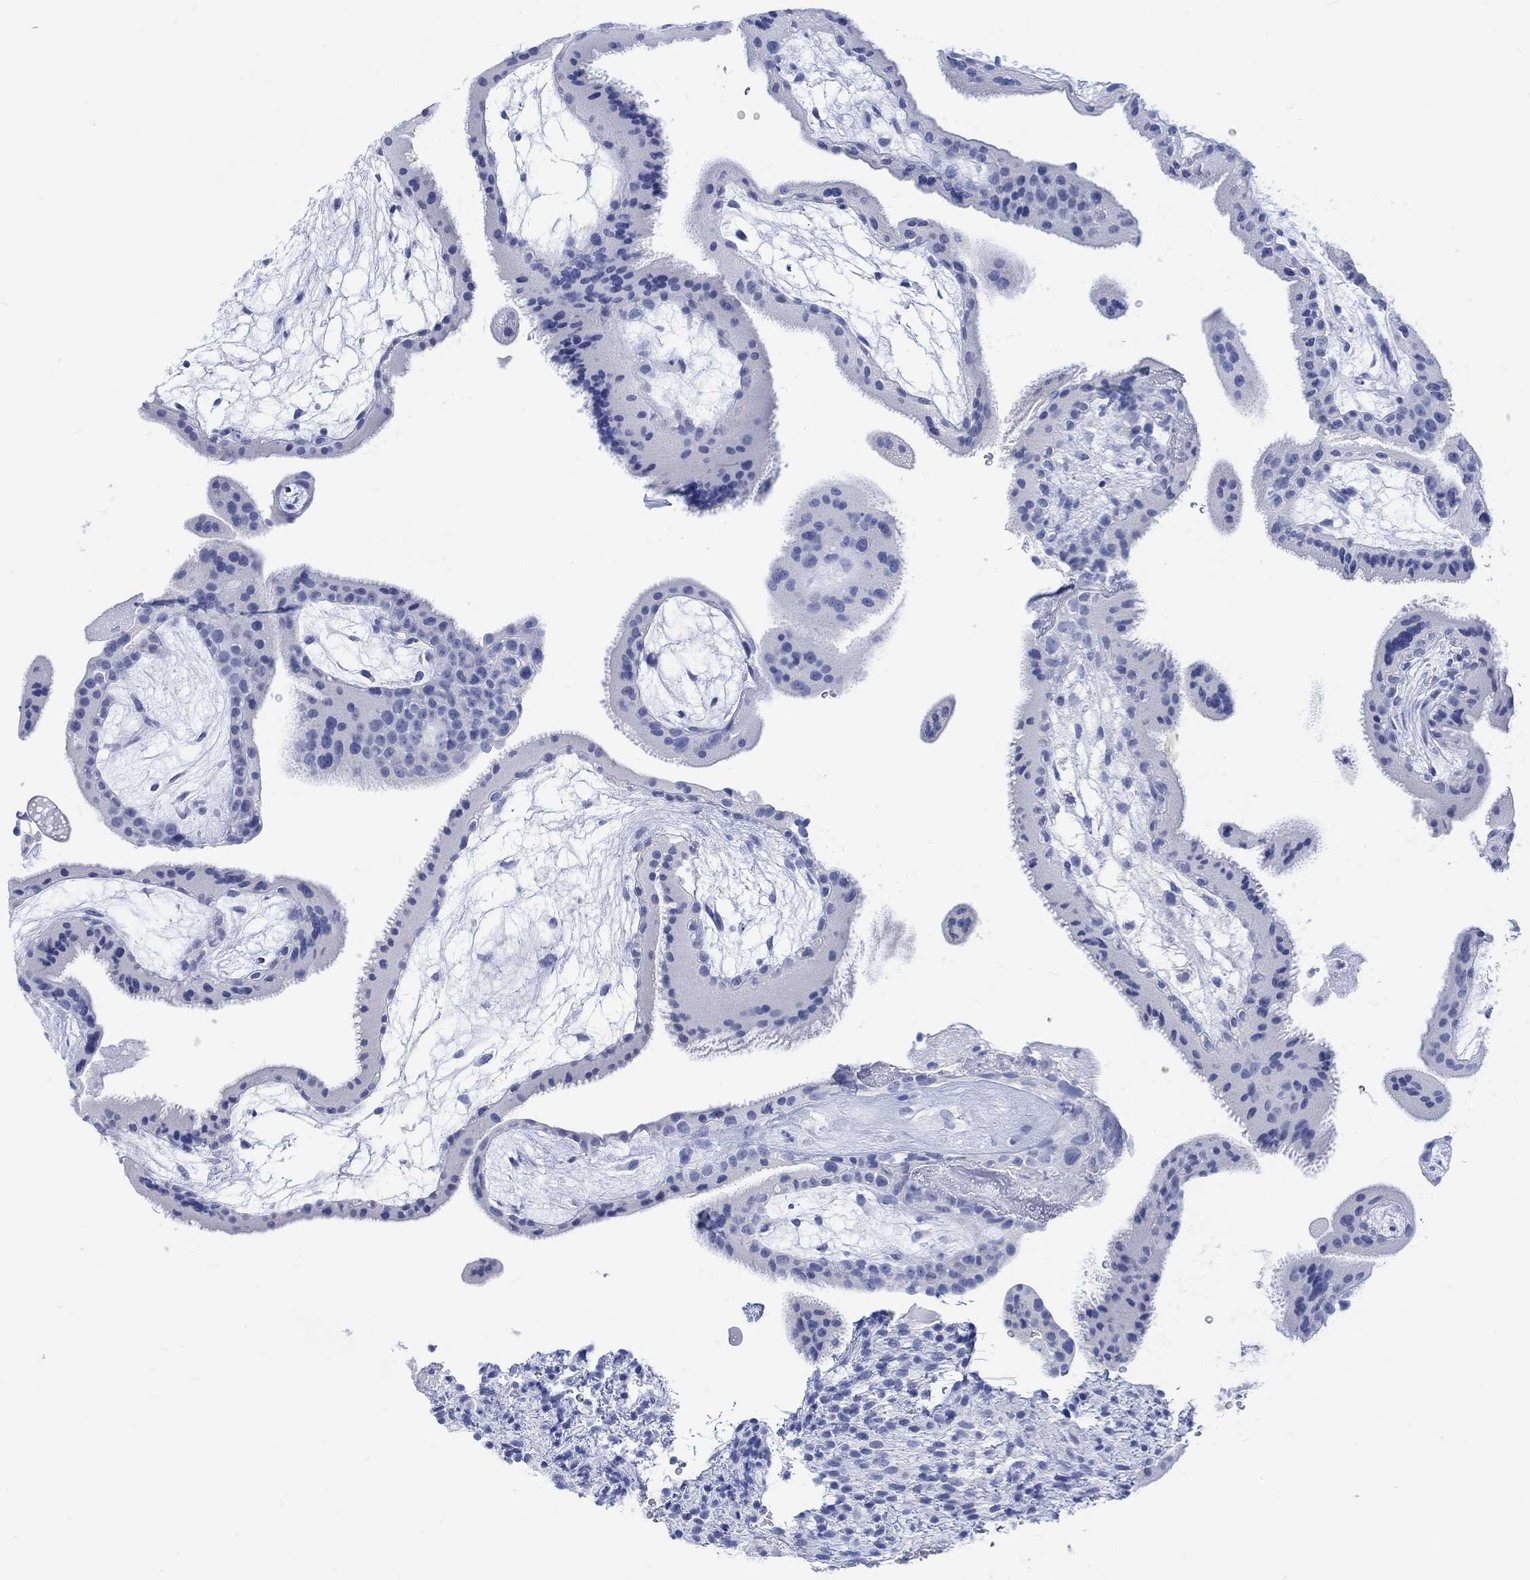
{"staining": {"intensity": "negative", "quantity": "none", "location": "none"}, "tissue": "placenta", "cell_type": "Decidual cells", "image_type": "normal", "snomed": [{"axis": "morphology", "description": "Normal tissue, NOS"}, {"axis": "topography", "description": "Placenta"}], "caption": "Immunohistochemistry of benign human placenta exhibits no positivity in decidual cells. The staining is performed using DAB brown chromogen with nuclei counter-stained in using hematoxylin.", "gene": "CALCA", "patient": {"sex": "female", "age": 19}}